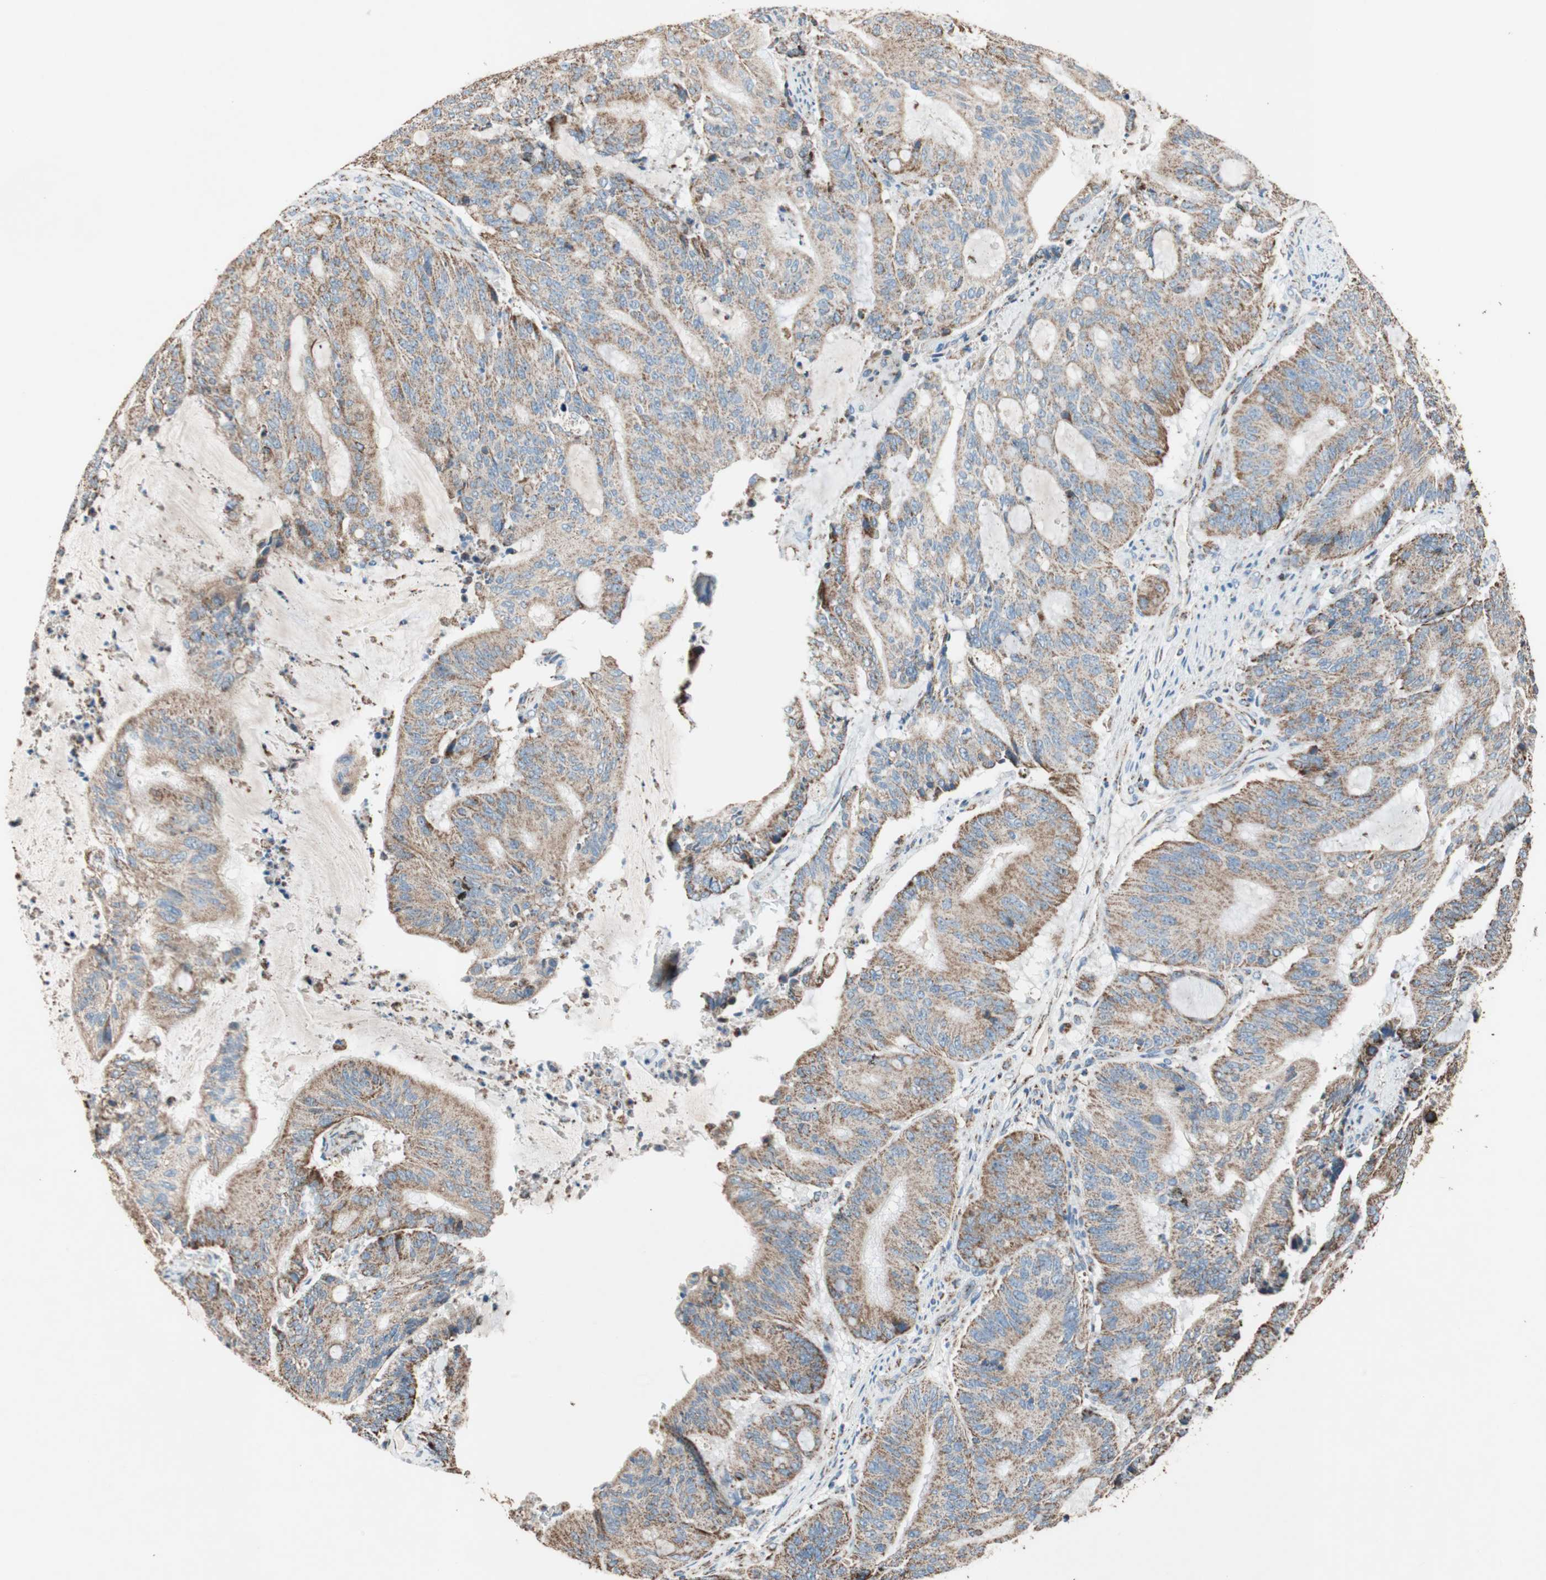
{"staining": {"intensity": "moderate", "quantity": ">75%", "location": "cytoplasmic/membranous"}, "tissue": "liver cancer", "cell_type": "Tumor cells", "image_type": "cancer", "snomed": [{"axis": "morphology", "description": "Cholangiocarcinoma"}, {"axis": "topography", "description": "Liver"}], "caption": "Protein expression analysis of liver cancer demonstrates moderate cytoplasmic/membranous positivity in about >75% of tumor cells.", "gene": "PCSK4", "patient": {"sex": "female", "age": 73}}